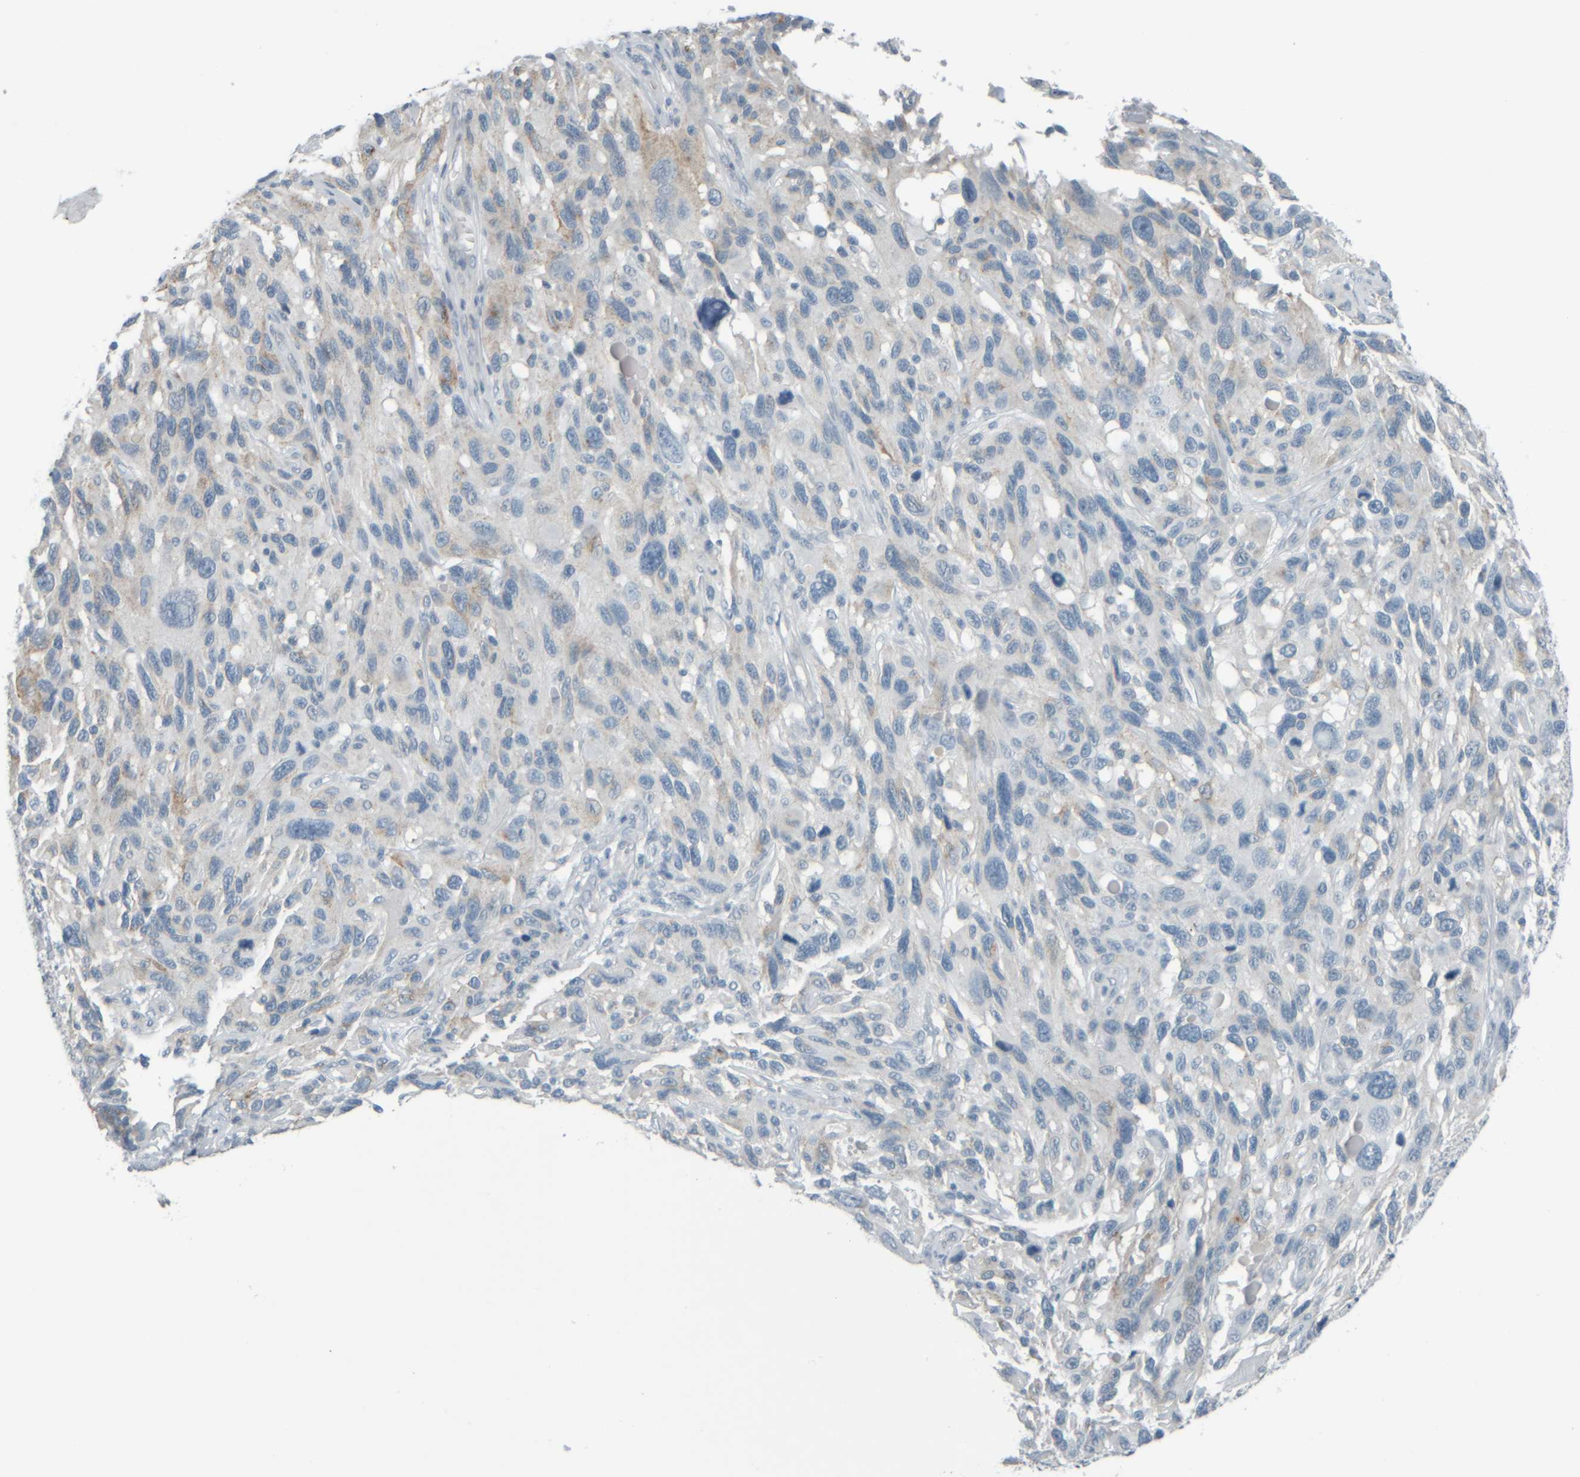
{"staining": {"intensity": "negative", "quantity": "none", "location": "none"}, "tissue": "melanoma", "cell_type": "Tumor cells", "image_type": "cancer", "snomed": [{"axis": "morphology", "description": "Malignant melanoma, NOS"}, {"axis": "topography", "description": "Skin"}], "caption": "An immunohistochemistry (IHC) image of malignant melanoma is shown. There is no staining in tumor cells of malignant melanoma. (DAB immunohistochemistry (IHC), high magnification).", "gene": "TPSAB1", "patient": {"sex": "male", "age": 53}}